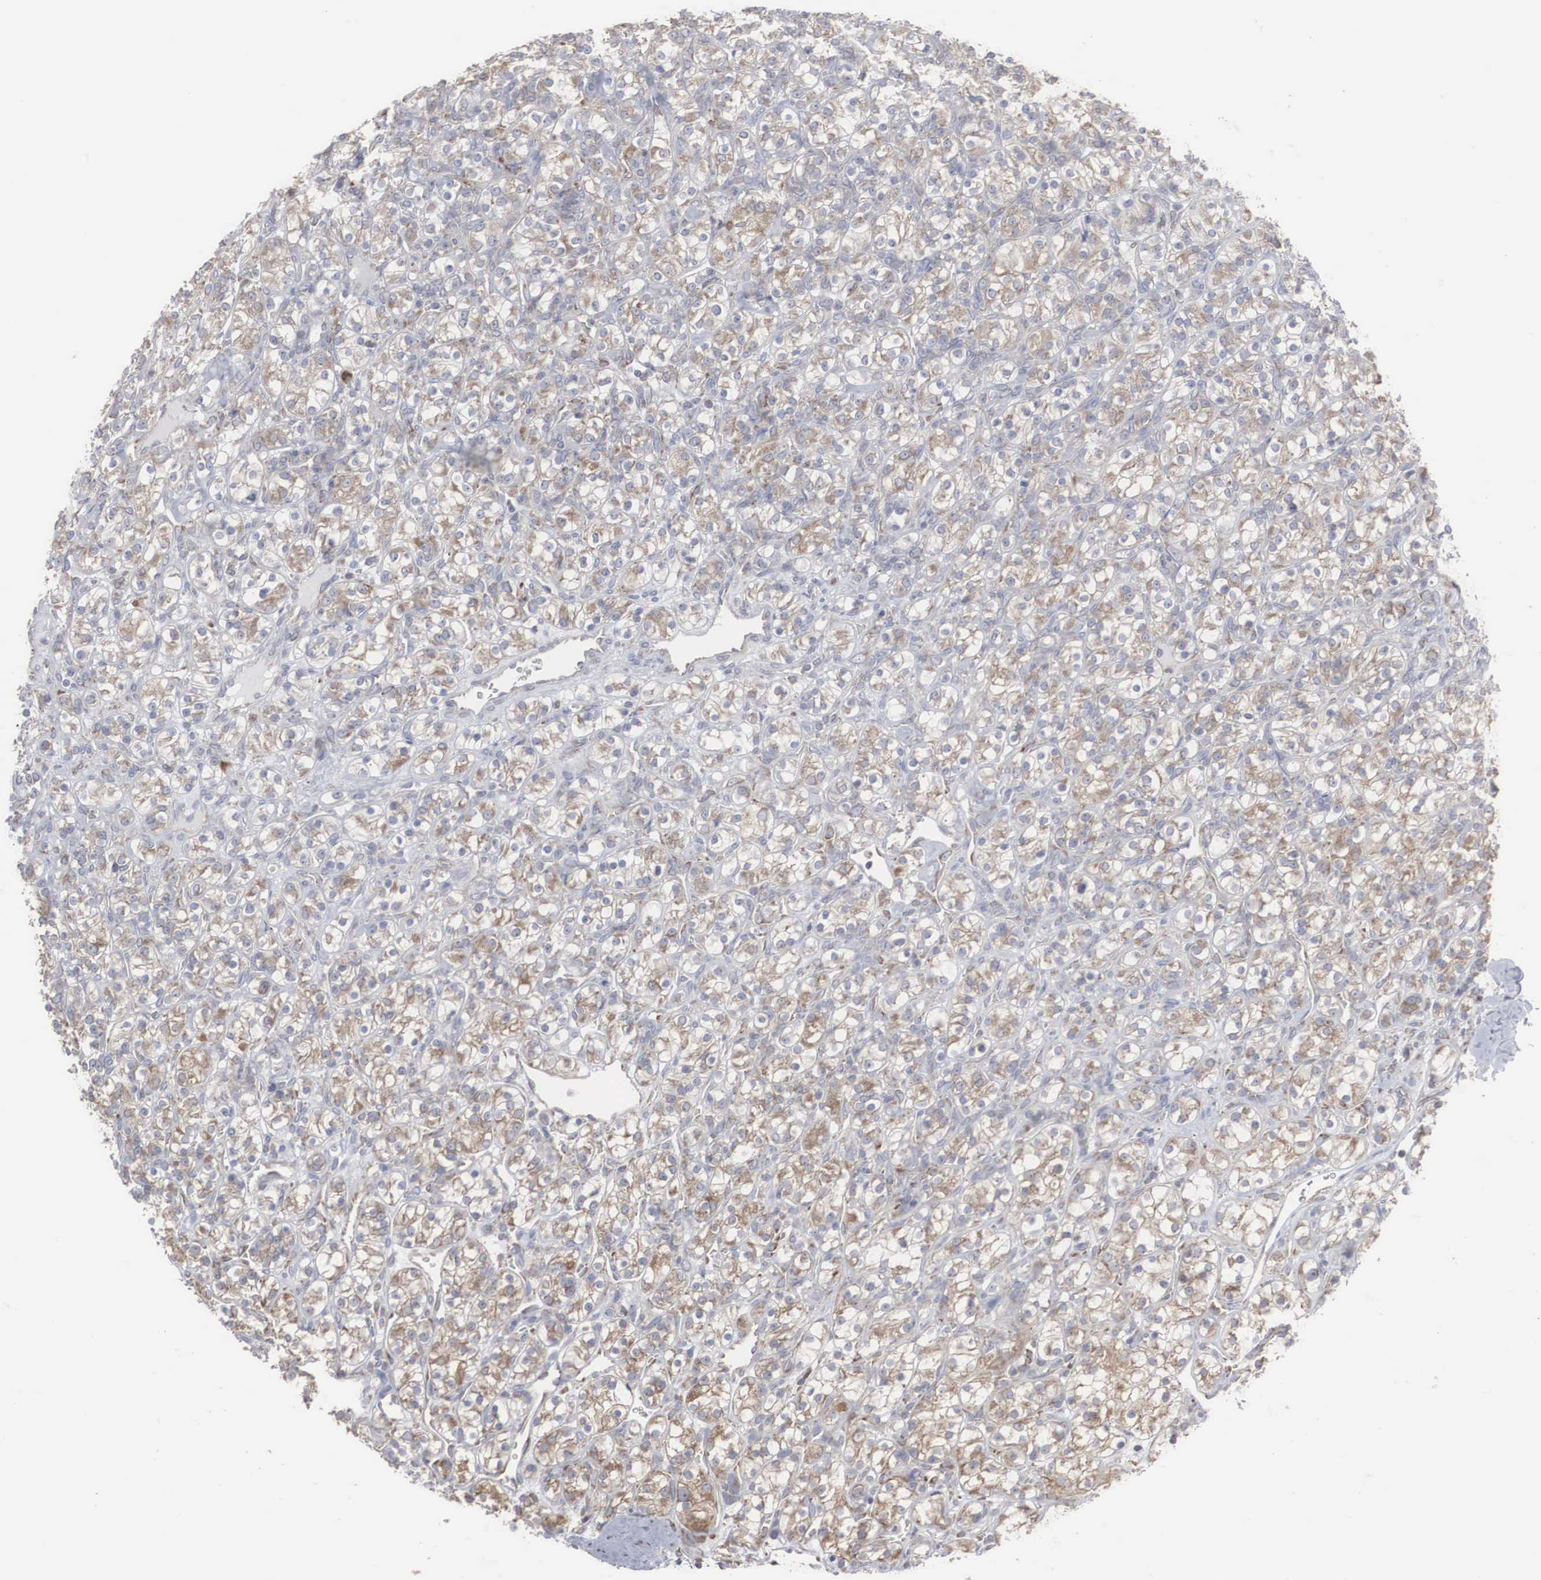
{"staining": {"intensity": "weak", "quantity": "25%-75%", "location": "cytoplasmic/membranous"}, "tissue": "renal cancer", "cell_type": "Tumor cells", "image_type": "cancer", "snomed": [{"axis": "morphology", "description": "Adenocarcinoma, NOS"}, {"axis": "topography", "description": "Kidney"}], "caption": "Protein staining reveals weak cytoplasmic/membranous staining in approximately 25%-75% of tumor cells in renal cancer.", "gene": "MIA2", "patient": {"sex": "male", "age": 77}}